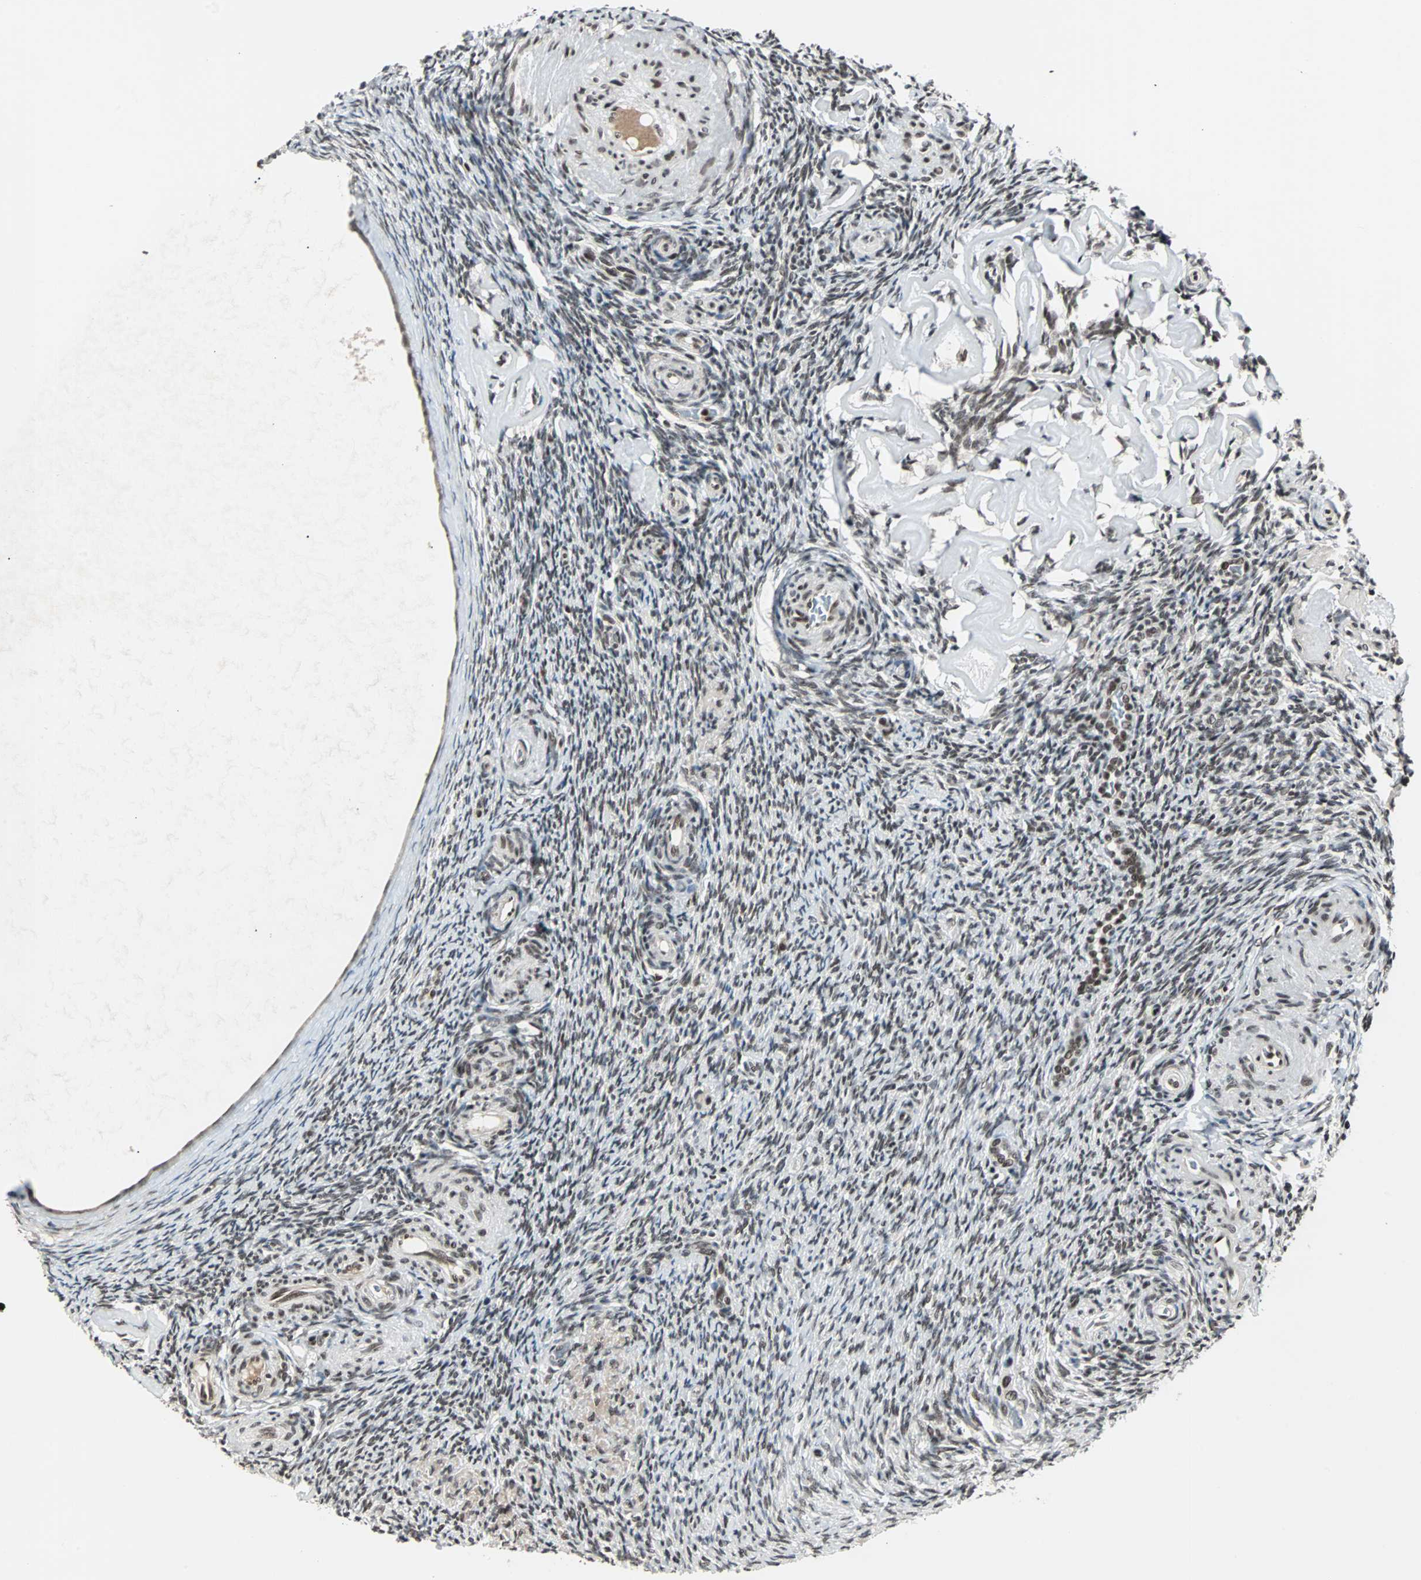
{"staining": {"intensity": "moderate", "quantity": ">75%", "location": "nuclear"}, "tissue": "ovary", "cell_type": "Ovarian stroma cells", "image_type": "normal", "snomed": [{"axis": "morphology", "description": "Normal tissue, NOS"}, {"axis": "topography", "description": "Ovary"}], "caption": "Brown immunohistochemical staining in benign human ovary displays moderate nuclear expression in about >75% of ovarian stroma cells. The staining was performed using DAB (3,3'-diaminobenzidine), with brown indicating positive protein expression. Nuclei are stained blue with hematoxylin.", "gene": "TERF2IP", "patient": {"sex": "female", "age": 60}}